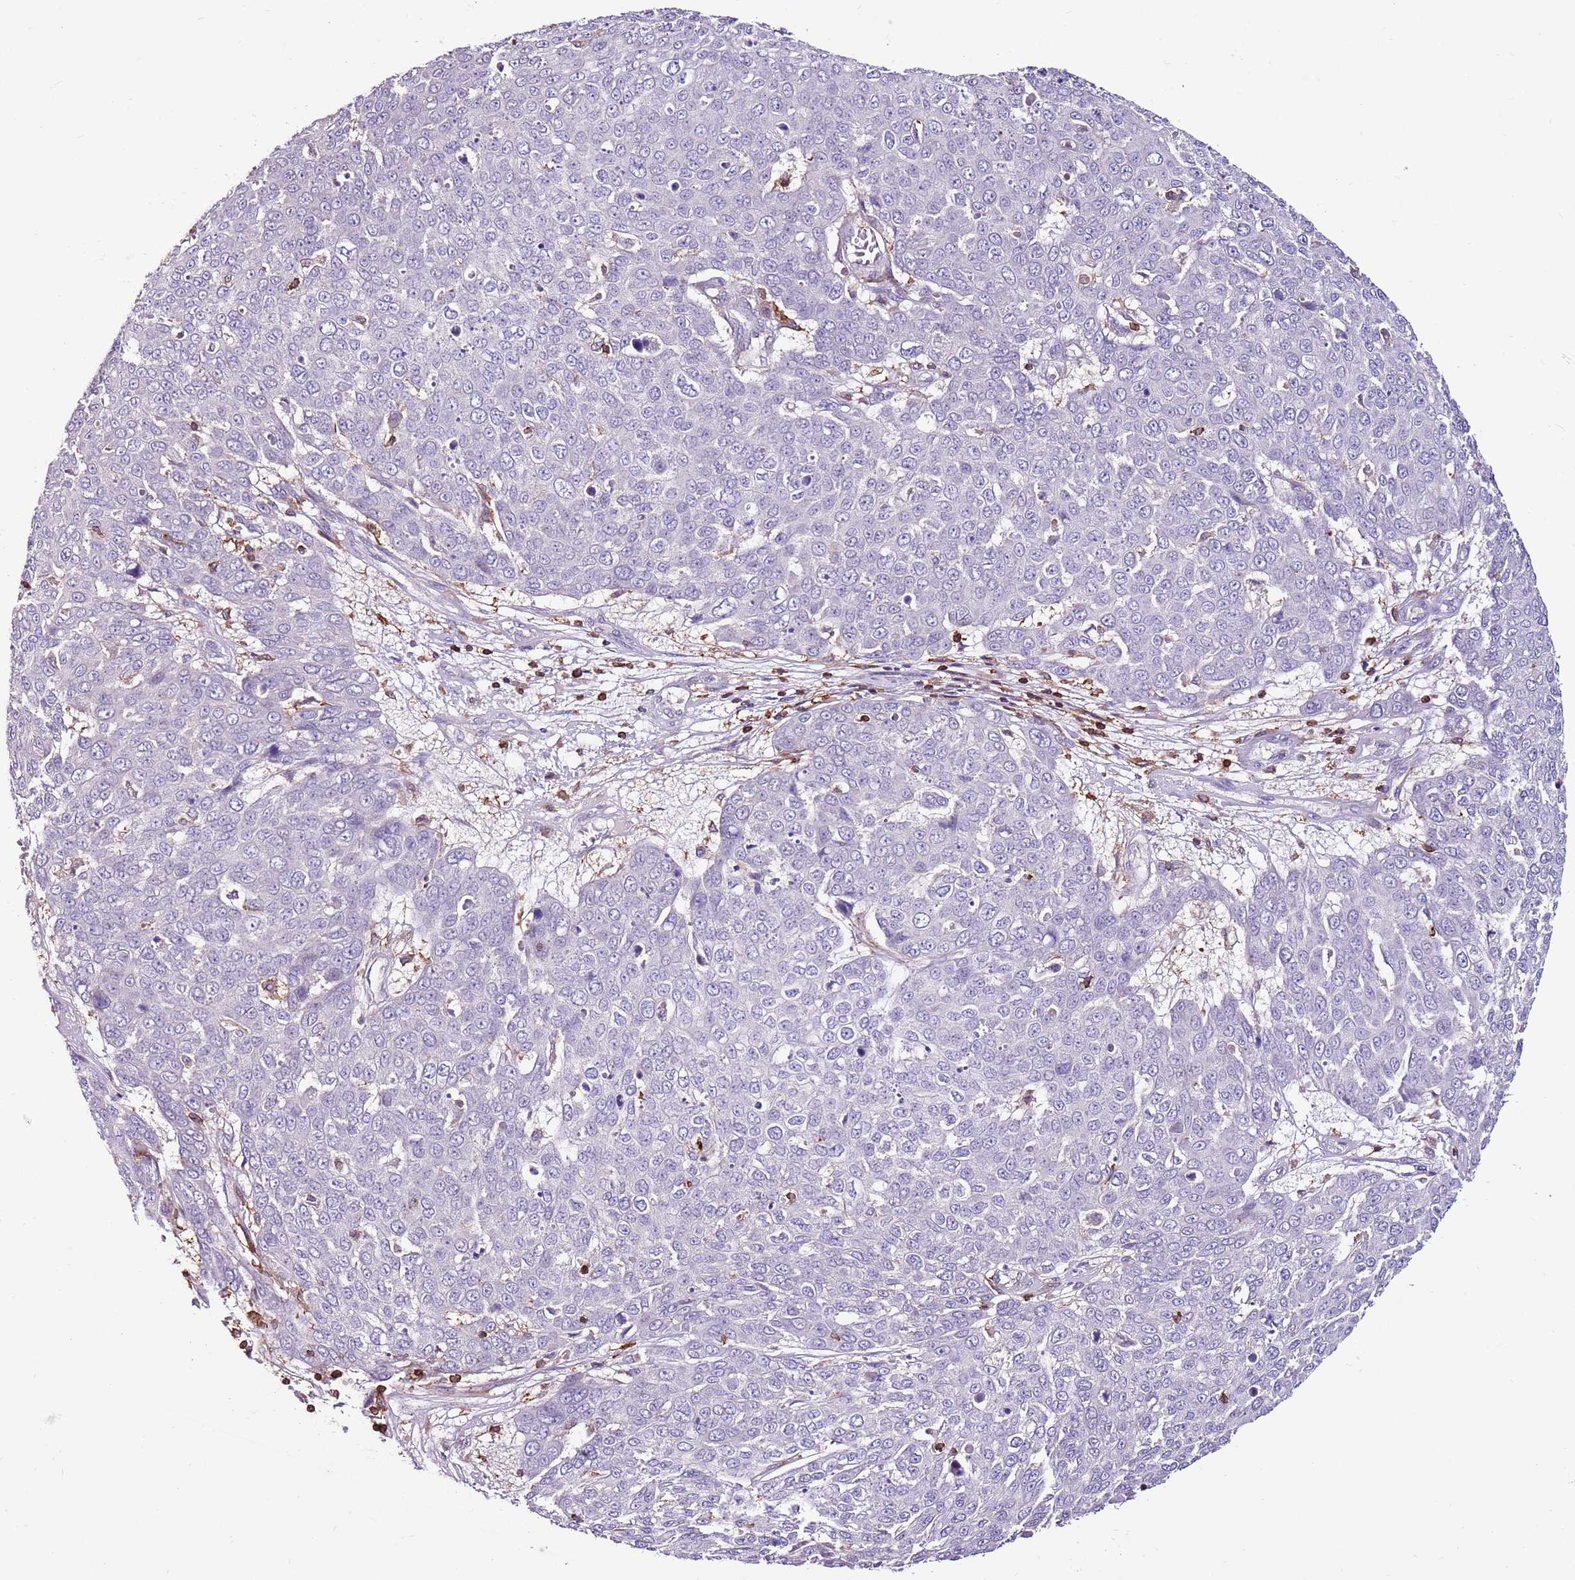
{"staining": {"intensity": "negative", "quantity": "none", "location": "none"}, "tissue": "skin cancer", "cell_type": "Tumor cells", "image_type": "cancer", "snomed": [{"axis": "morphology", "description": "Squamous cell carcinoma, NOS"}, {"axis": "topography", "description": "Skin"}], "caption": "Skin squamous cell carcinoma was stained to show a protein in brown. There is no significant expression in tumor cells.", "gene": "ZSWIM1", "patient": {"sex": "male", "age": 71}}